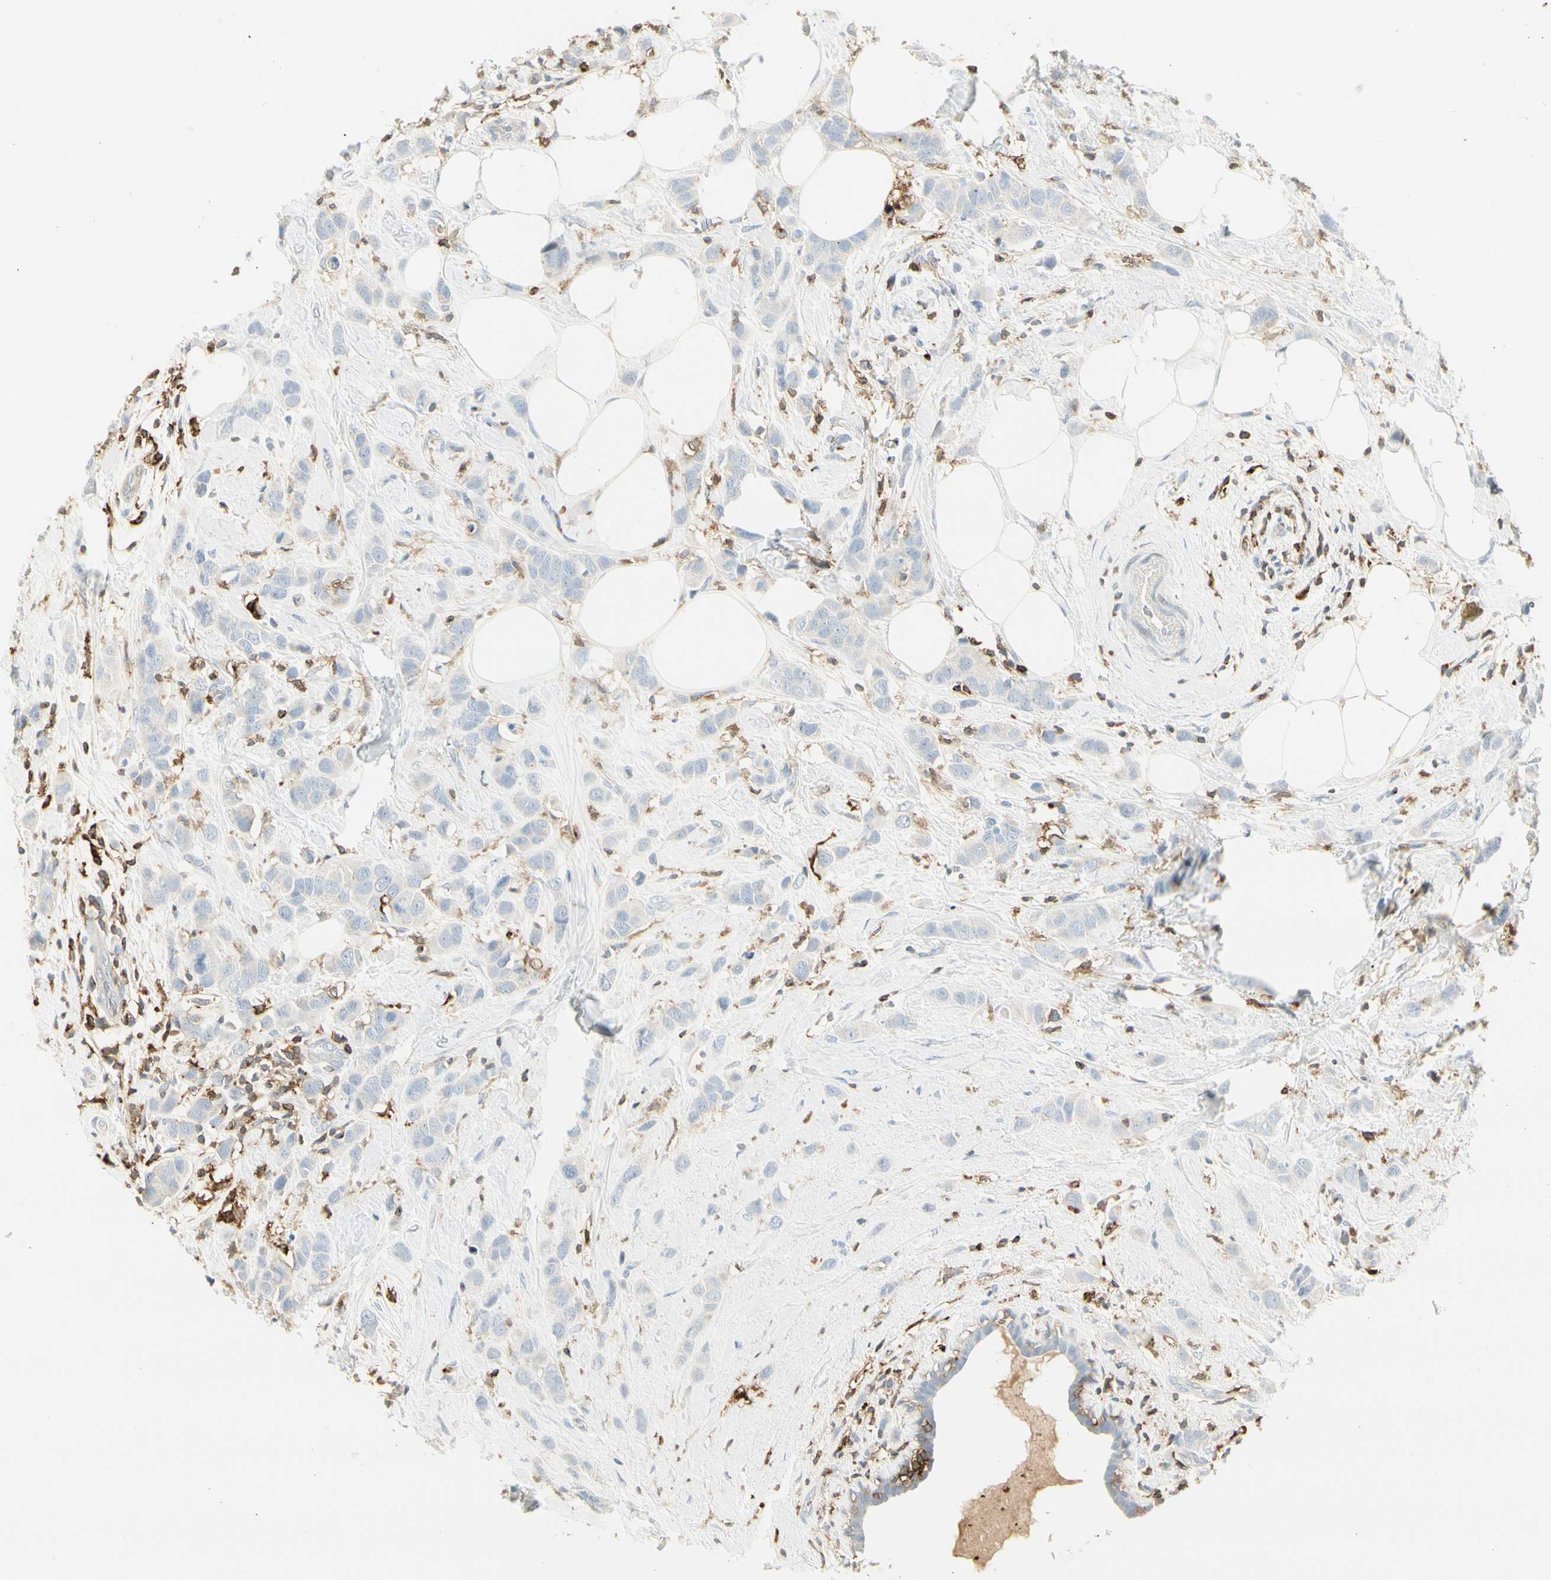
{"staining": {"intensity": "negative", "quantity": "none", "location": "none"}, "tissue": "breast cancer", "cell_type": "Tumor cells", "image_type": "cancer", "snomed": [{"axis": "morphology", "description": "Normal tissue, NOS"}, {"axis": "morphology", "description": "Duct carcinoma"}, {"axis": "topography", "description": "Breast"}], "caption": "Image shows no significant protein positivity in tumor cells of breast intraductal carcinoma.", "gene": "ITGB2", "patient": {"sex": "female", "age": 50}}